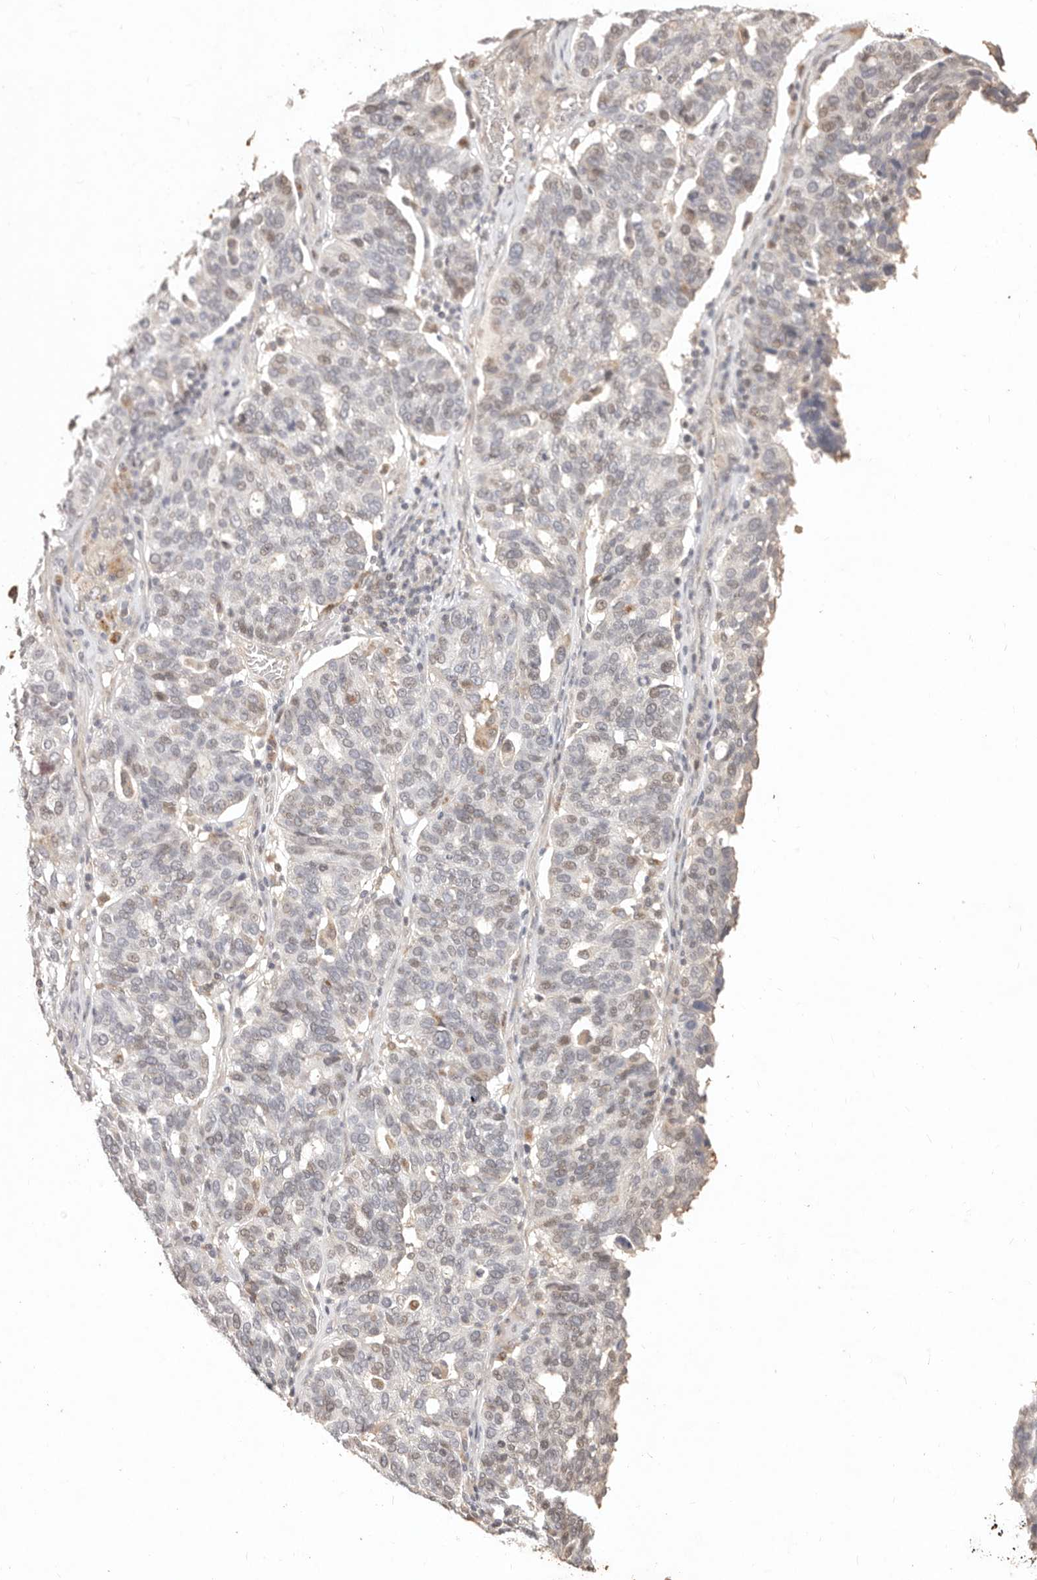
{"staining": {"intensity": "weak", "quantity": "<25%", "location": "cytoplasmic/membranous,nuclear"}, "tissue": "ovarian cancer", "cell_type": "Tumor cells", "image_type": "cancer", "snomed": [{"axis": "morphology", "description": "Cystadenocarcinoma, serous, NOS"}, {"axis": "topography", "description": "Ovary"}], "caption": "An immunohistochemistry (IHC) micrograph of ovarian cancer is shown. There is no staining in tumor cells of ovarian cancer. Nuclei are stained in blue.", "gene": "KIF9", "patient": {"sex": "female", "age": 59}}